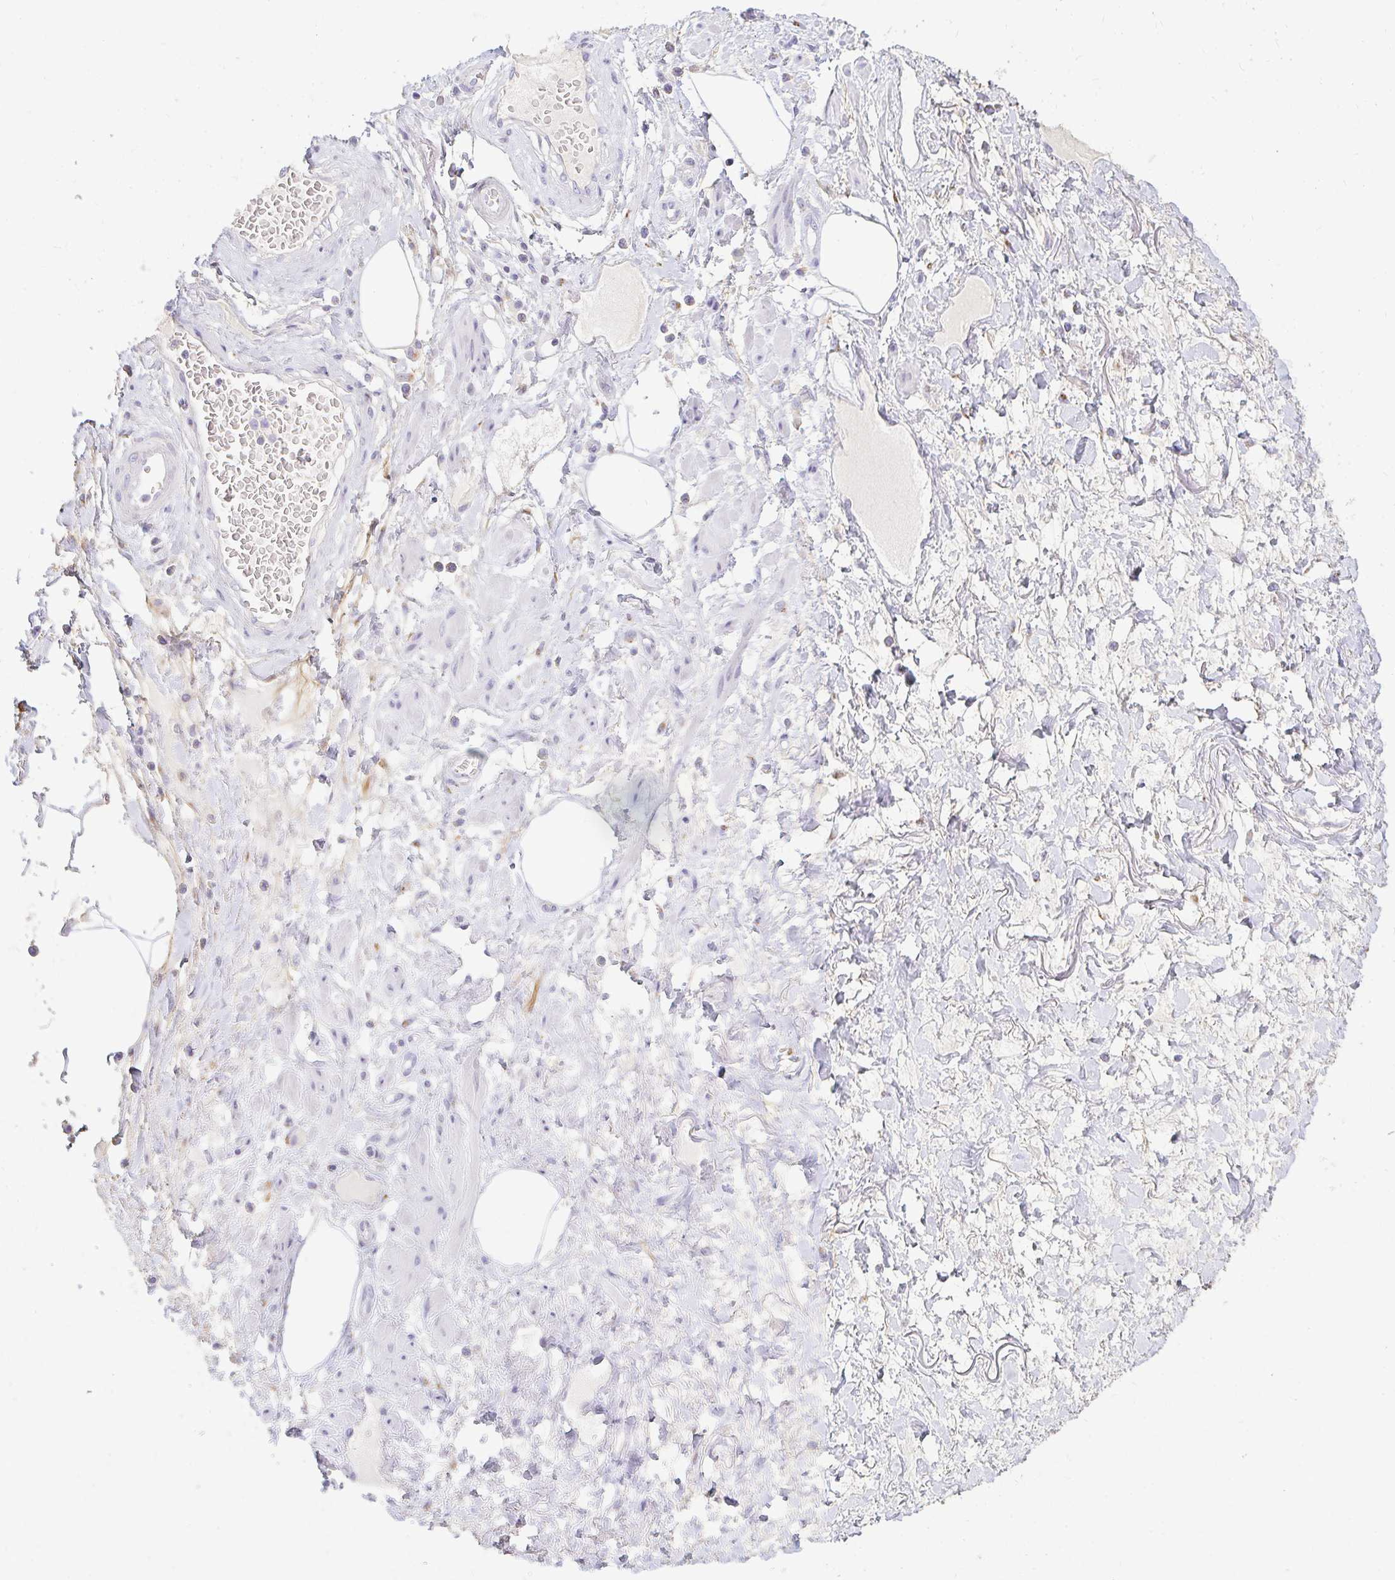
{"staining": {"intensity": "negative", "quantity": "none", "location": "none"}, "tissue": "adipose tissue", "cell_type": "Adipocytes", "image_type": "normal", "snomed": [{"axis": "morphology", "description": "Normal tissue, NOS"}, {"axis": "topography", "description": "Vagina"}, {"axis": "topography", "description": "Peripheral nerve tissue"}], "caption": "DAB immunohistochemical staining of benign adipose tissue exhibits no significant expression in adipocytes. (DAB immunohistochemistry (IHC) with hematoxylin counter stain).", "gene": "OR51D1", "patient": {"sex": "female", "age": 71}}